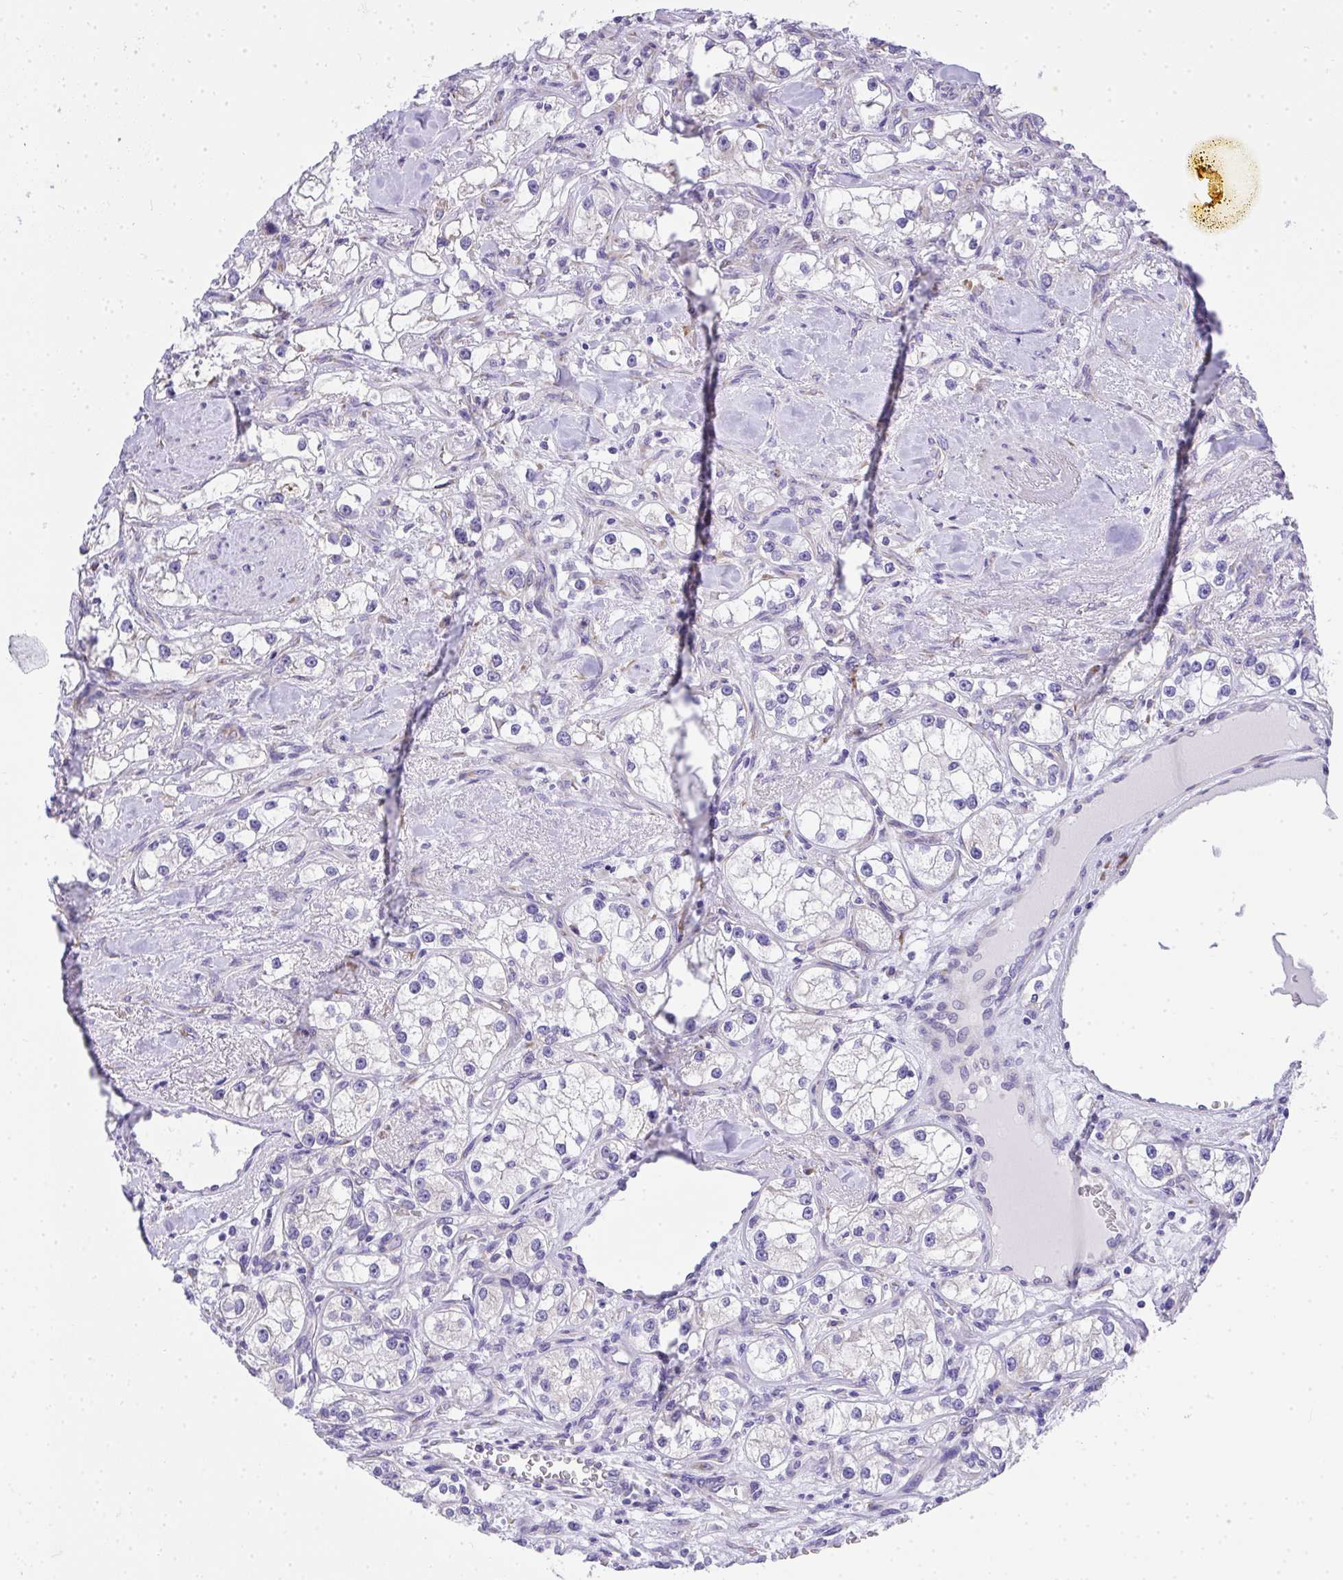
{"staining": {"intensity": "negative", "quantity": "none", "location": "none"}, "tissue": "renal cancer", "cell_type": "Tumor cells", "image_type": "cancer", "snomed": [{"axis": "morphology", "description": "Adenocarcinoma, NOS"}, {"axis": "topography", "description": "Kidney"}], "caption": "Micrograph shows no protein expression in tumor cells of renal adenocarcinoma tissue. (DAB (3,3'-diaminobenzidine) immunohistochemistry visualized using brightfield microscopy, high magnification).", "gene": "ADRA2C", "patient": {"sex": "male", "age": 77}}